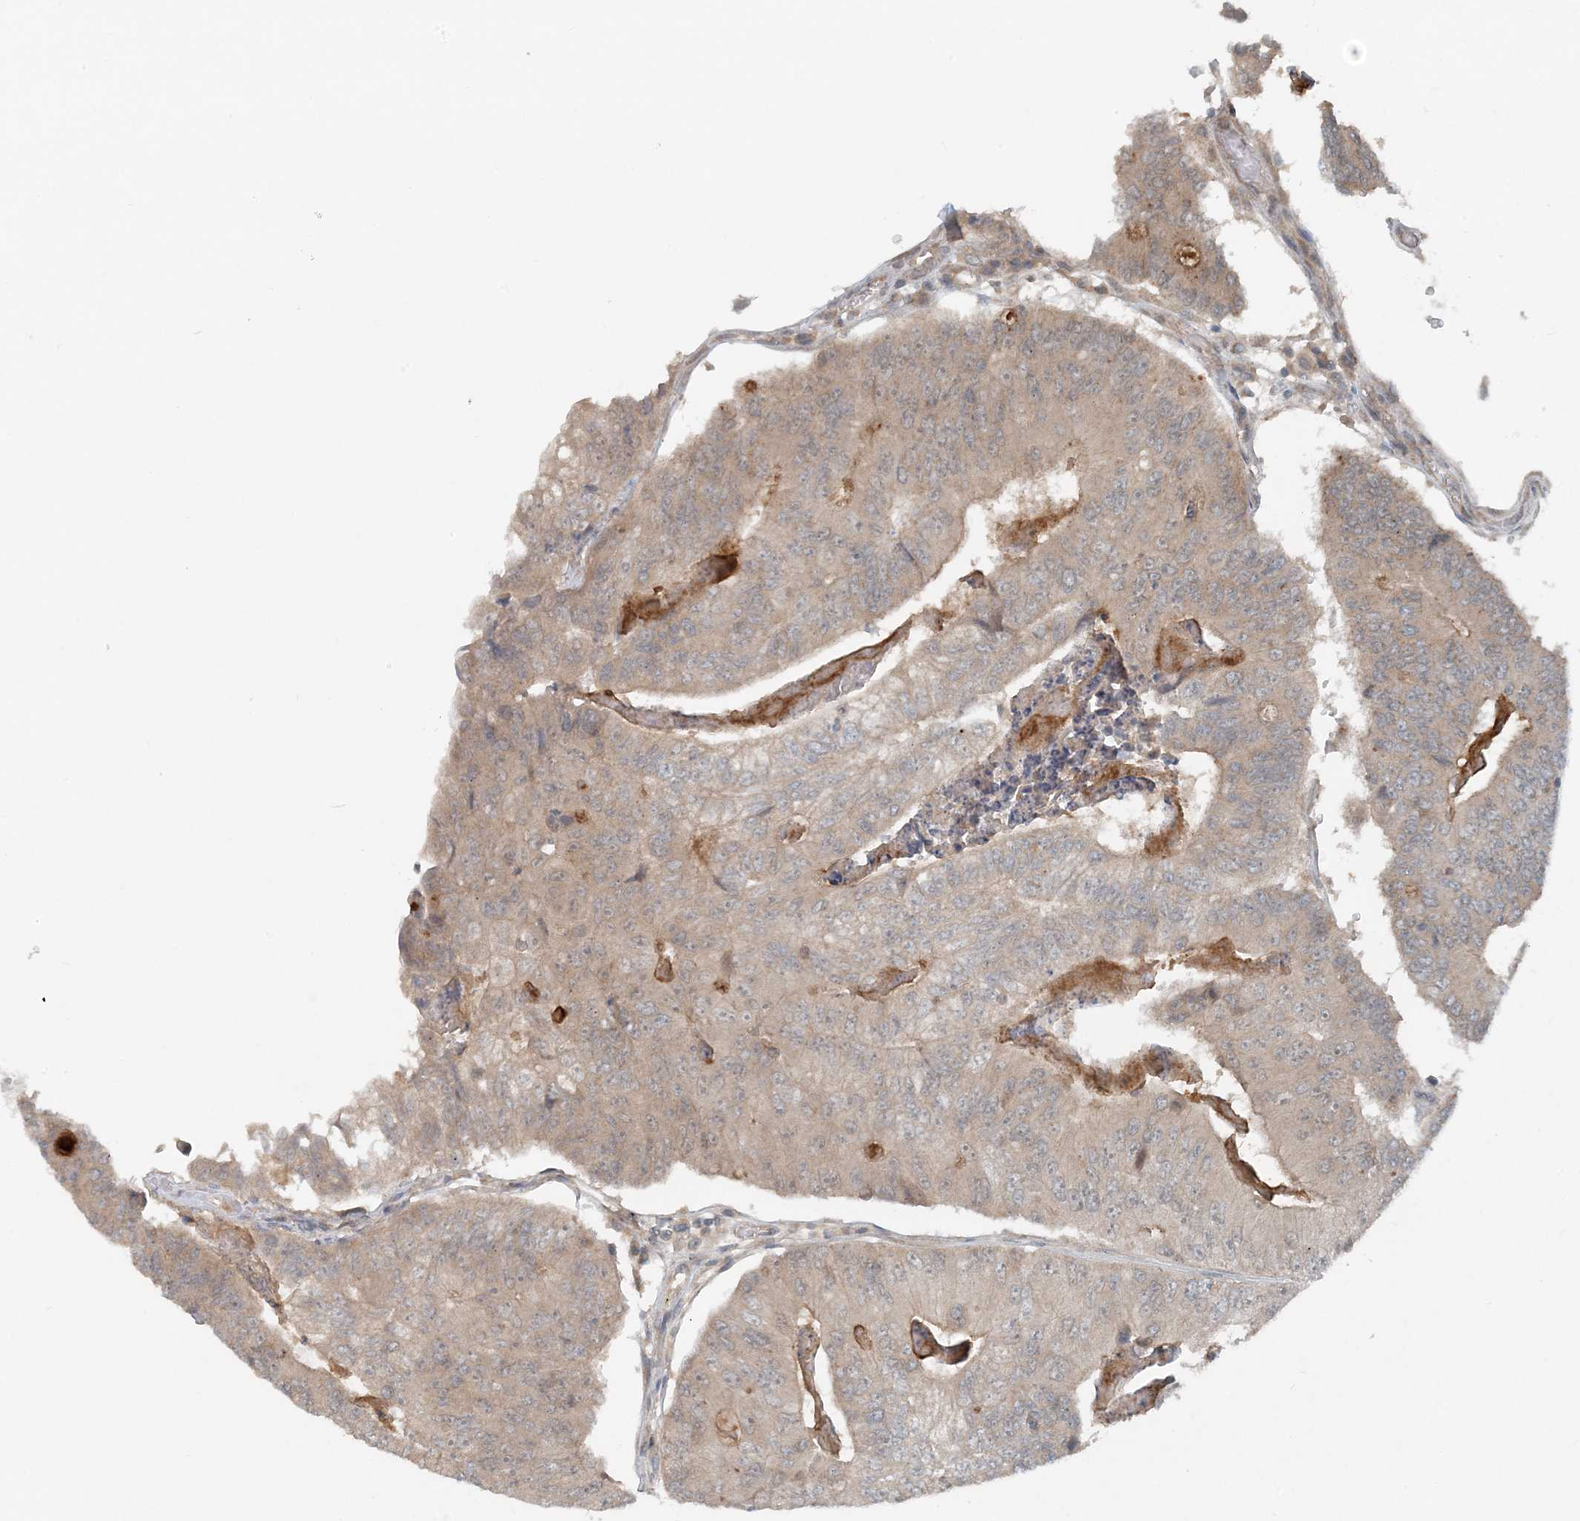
{"staining": {"intensity": "weak", "quantity": ">75%", "location": "cytoplasmic/membranous"}, "tissue": "colorectal cancer", "cell_type": "Tumor cells", "image_type": "cancer", "snomed": [{"axis": "morphology", "description": "Adenocarcinoma, NOS"}, {"axis": "topography", "description": "Colon"}], "caption": "Tumor cells reveal weak cytoplasmic/membranous positivity in approximately >75% of cells in colorectal cancer (adenocarcinoma). The staining was performed using DAB, with brown indicating positive protein expression. Nuclei are stained blue with hematoxylin.", "gene": "MITD1", "patient": {"sex": "female", "age": 67}}